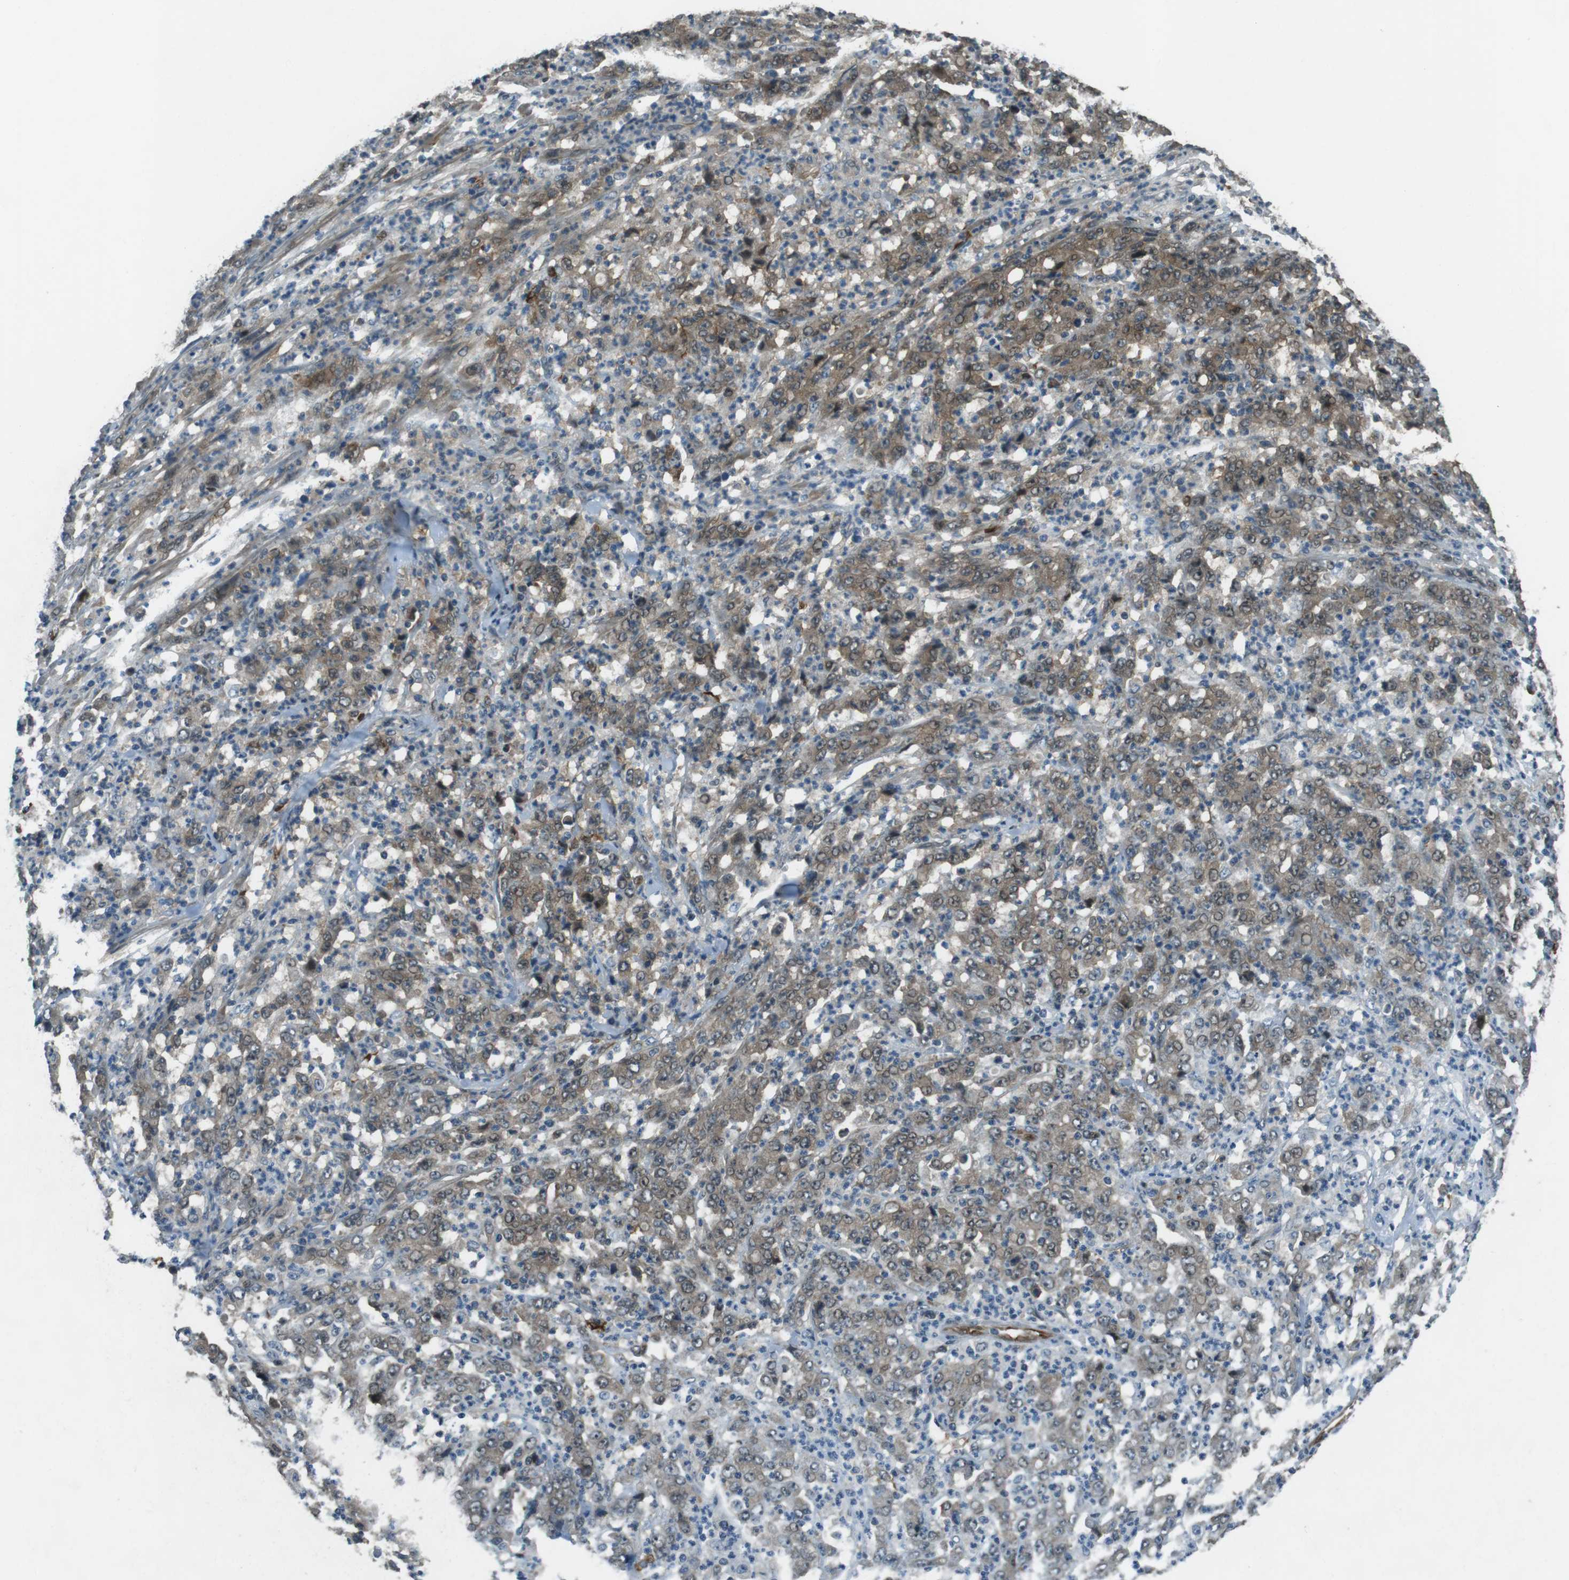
{"staining": {"intensity": "weak", "quantity": ">75%", "location": "cytoplasmic/membranous,nuclear"}, "tissue": "stomach cancer", "cell_type": "Tumor cells", "image_type": "cancer", "snomed": [{"axis": "morphology", "description": "Adenocarcinoma, NOS"}, {"axis": "topography", "description": "Stomach, lower"}], "caption": "Immunohistochemical staining of adenocarcinoma (stomach) shows low levels of weak cytoplasmic/membranous and nuclear protein expression in about >75% of tumor cells.", "gene": "MFAP3", "patient": {"sex": "female", "age": 71}}